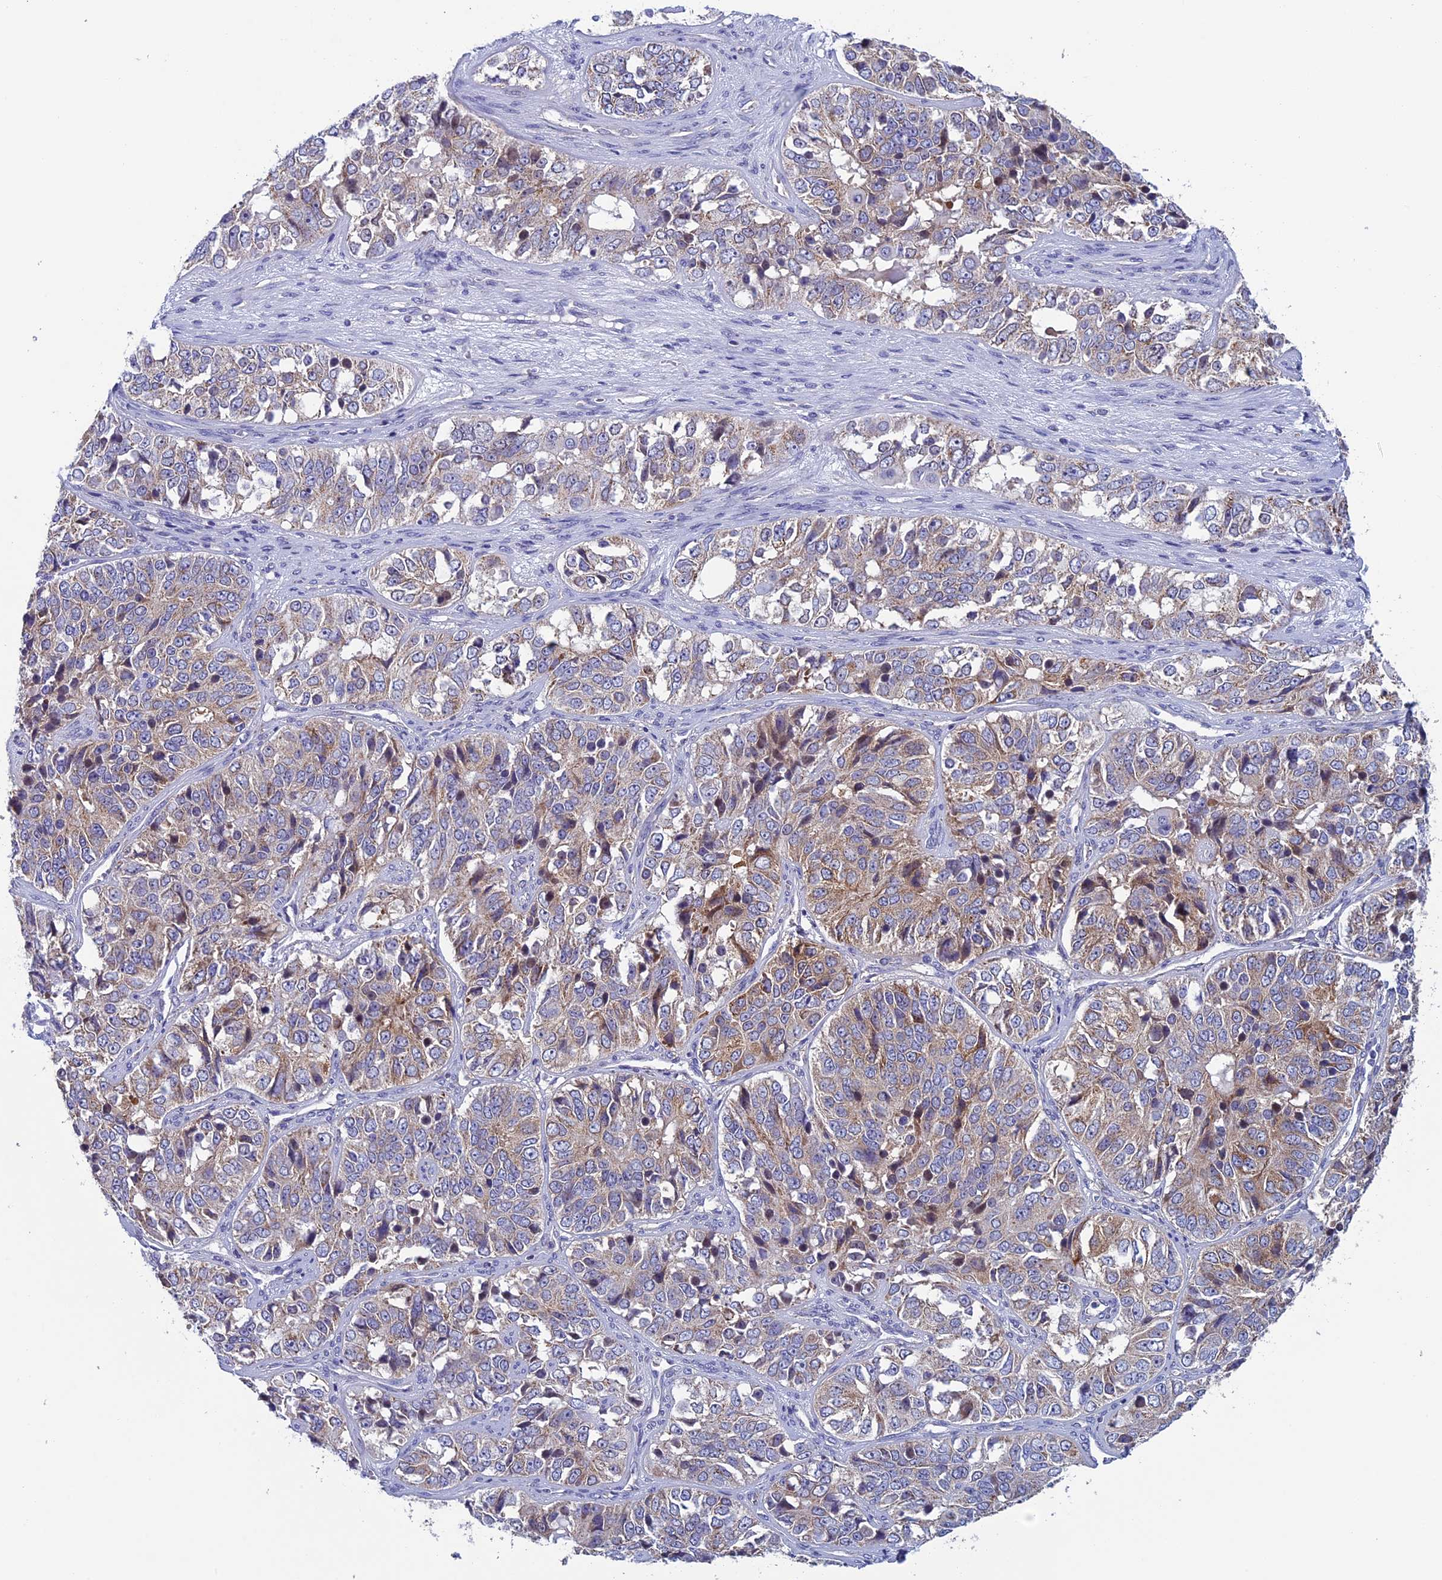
{"staining": {"intensity": "weak", "quantity": "25%-75%", "location": "cytoplasmic/membranous"}, "tissue": "ovarian cancer", "cell_type": "Tumor cells", "image_type": "cancer", "snomed": [{"axis": "morphology", "description": "Carcinoma, endometroid"}, {"axis": "topography", "description": "Ovary"}], "caption": "Ovarian cancer (endometroid carcinoma) stained with a brown dye displays weak cytoplasmic/membranous positive staining in approximately 25%-75% of tumor cells.", "gene": "MFSD12", "patient": {"sex": "female", "age": 51}}